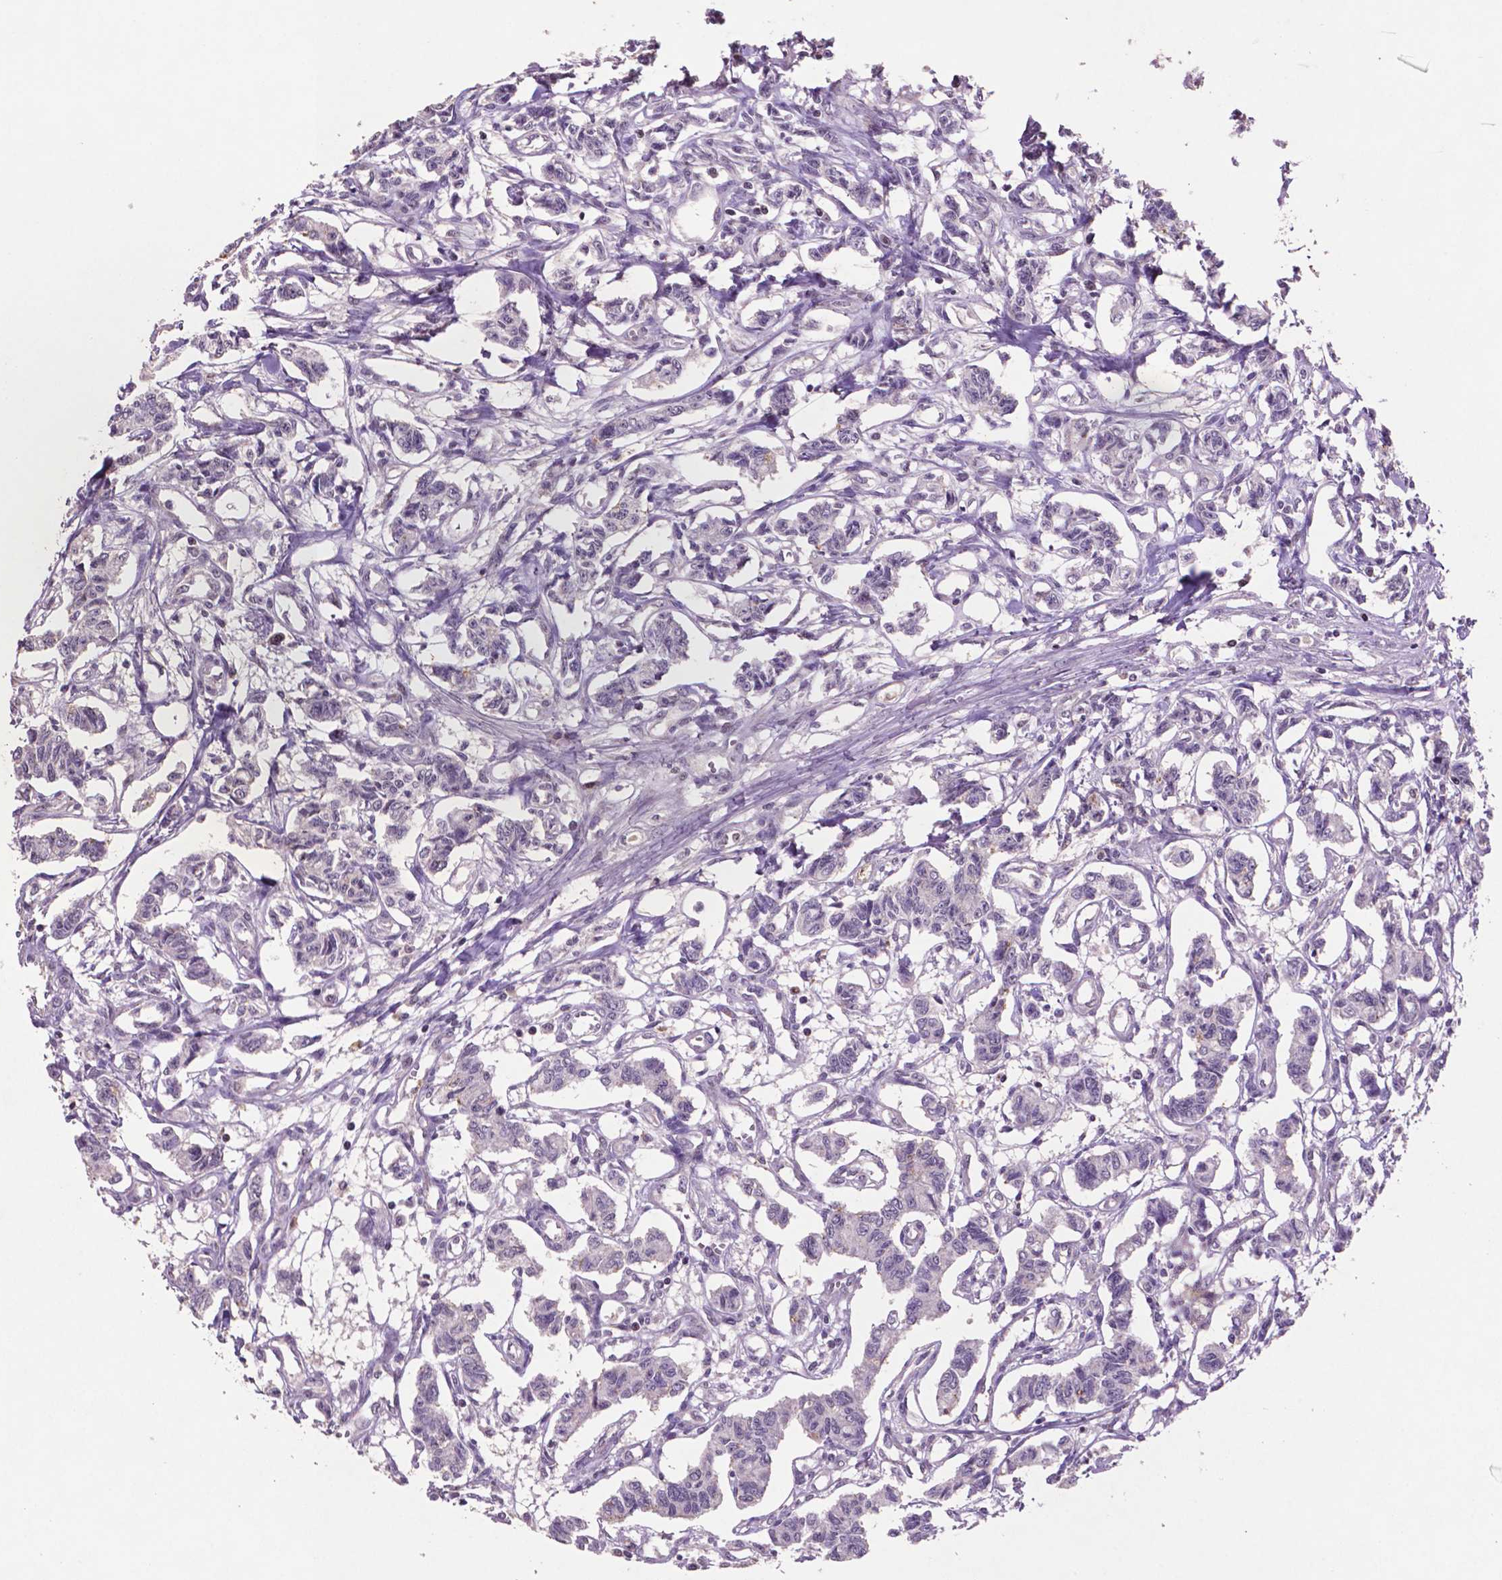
{"staining": {"intensity": "negative", "quantity": "none", "location": "none"}, "tissue": "carcinoid", "cell_type": "Tumor cells", "image_type": "cancer", "snomed": [{"axis": "morphology", "description": "Carcinoid, malignant, NOS"}, {"axis": "topography", "description": "Kidney"}], "caption": "The immunohistochemistry (IHC) micrograph has no significant expression in tumor cells of carcinoid tissue.", "gene": "GLRX", "patient": {"sex": "female", "age": 41}}